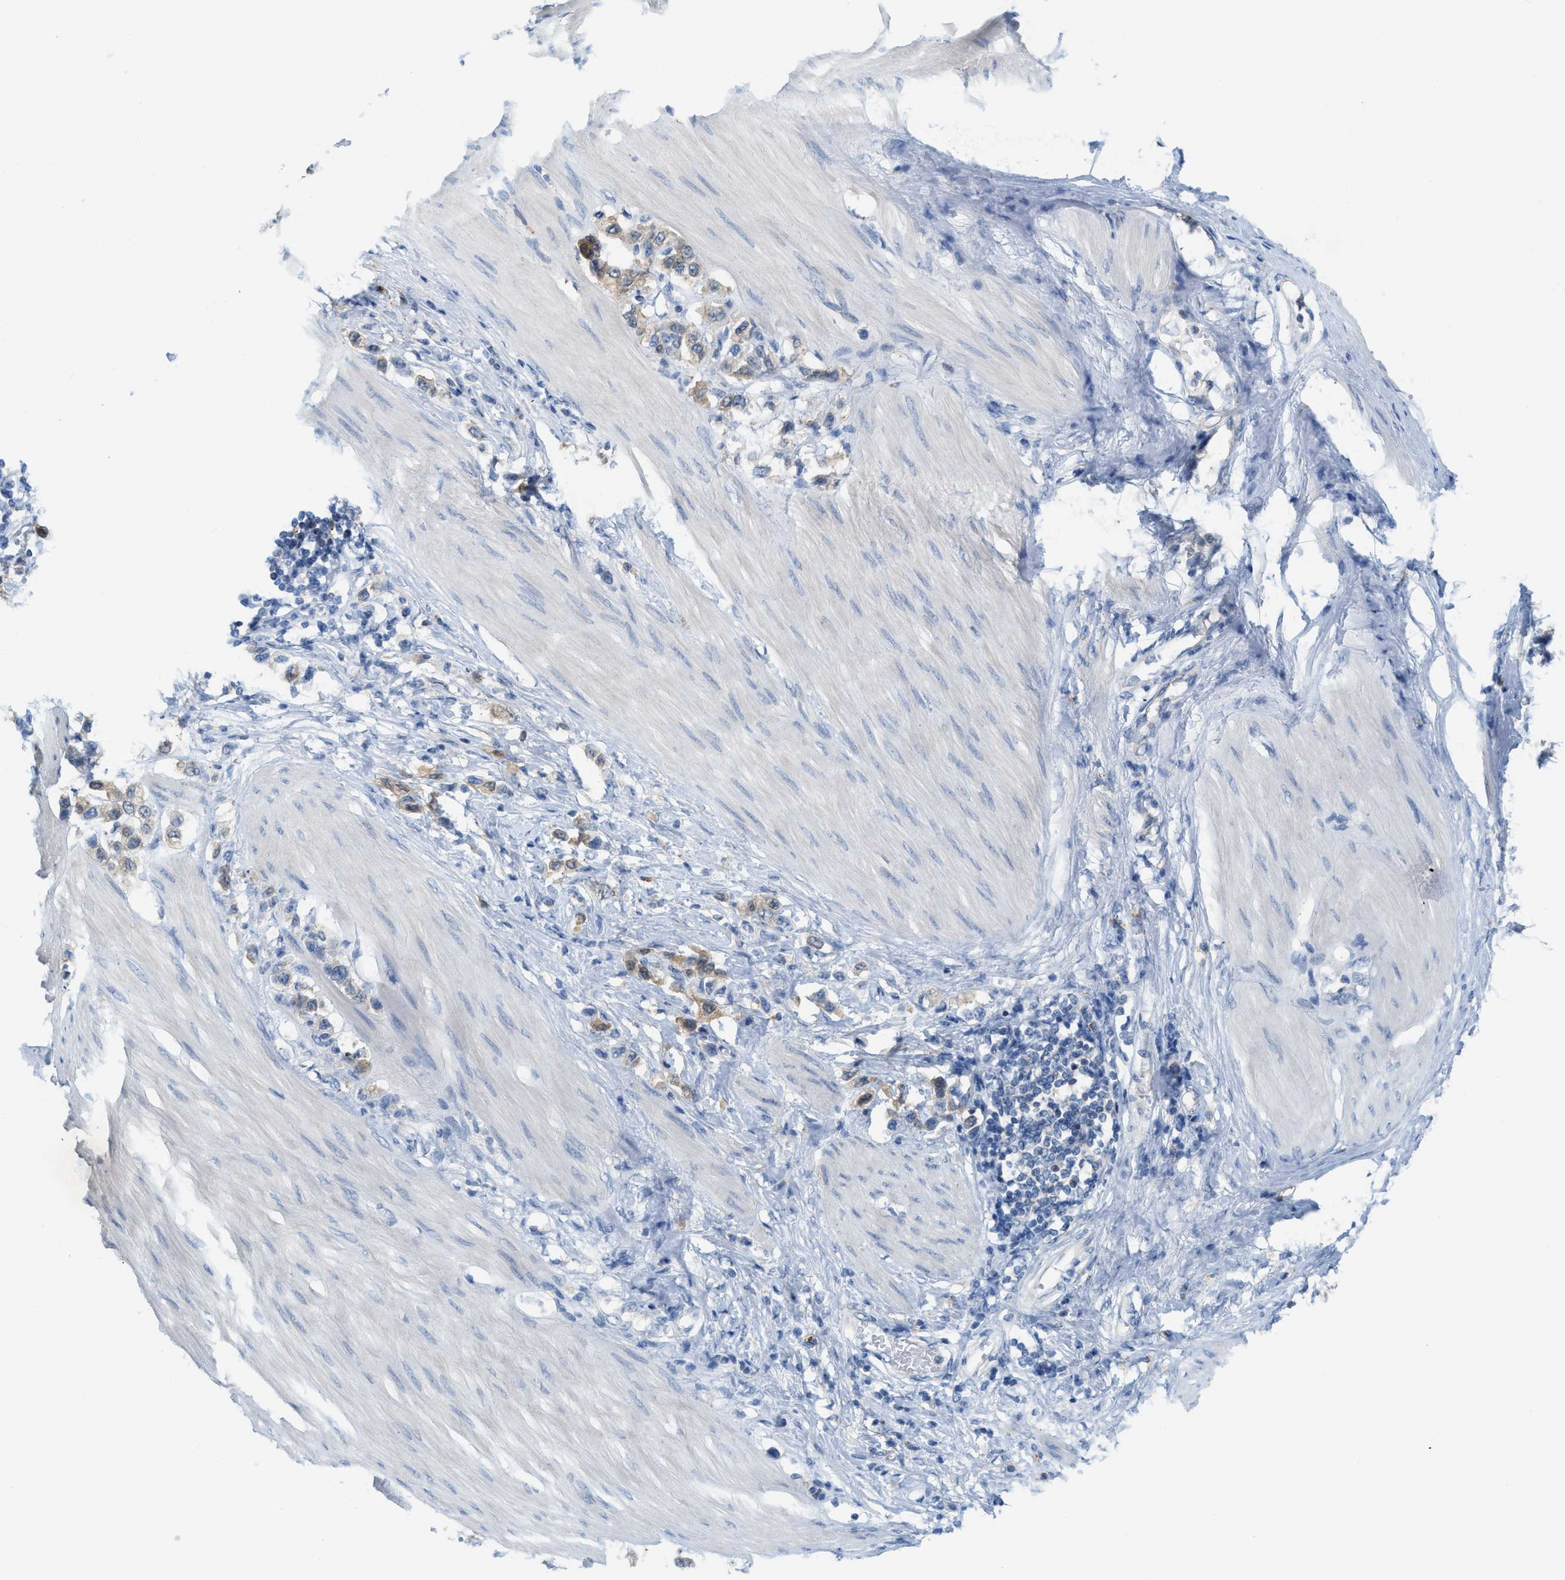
{"staining": {"intensity": "weak", "quantity": "25%-75%", "location": "cytoplasmic/membranous"}, "tissue": "stomach cancer", "cell_type": "Tumor cells", "image_type": "cancer", "snomed": [{"axis": "morphology", "description": "Adenocarcinoma, NOS"}, {"axis": "topography", "description": "Stomach"}], "caption": "Immunohistochemistry image of human stomach adenocarcinoma stained for a protein (brown), which exhibits low levels of weak cytoplasmic/membranous staining in about 25%-75% of tumor cells.", "gene": "CSTB", "patient": {"sex": "female", "age": 65}}